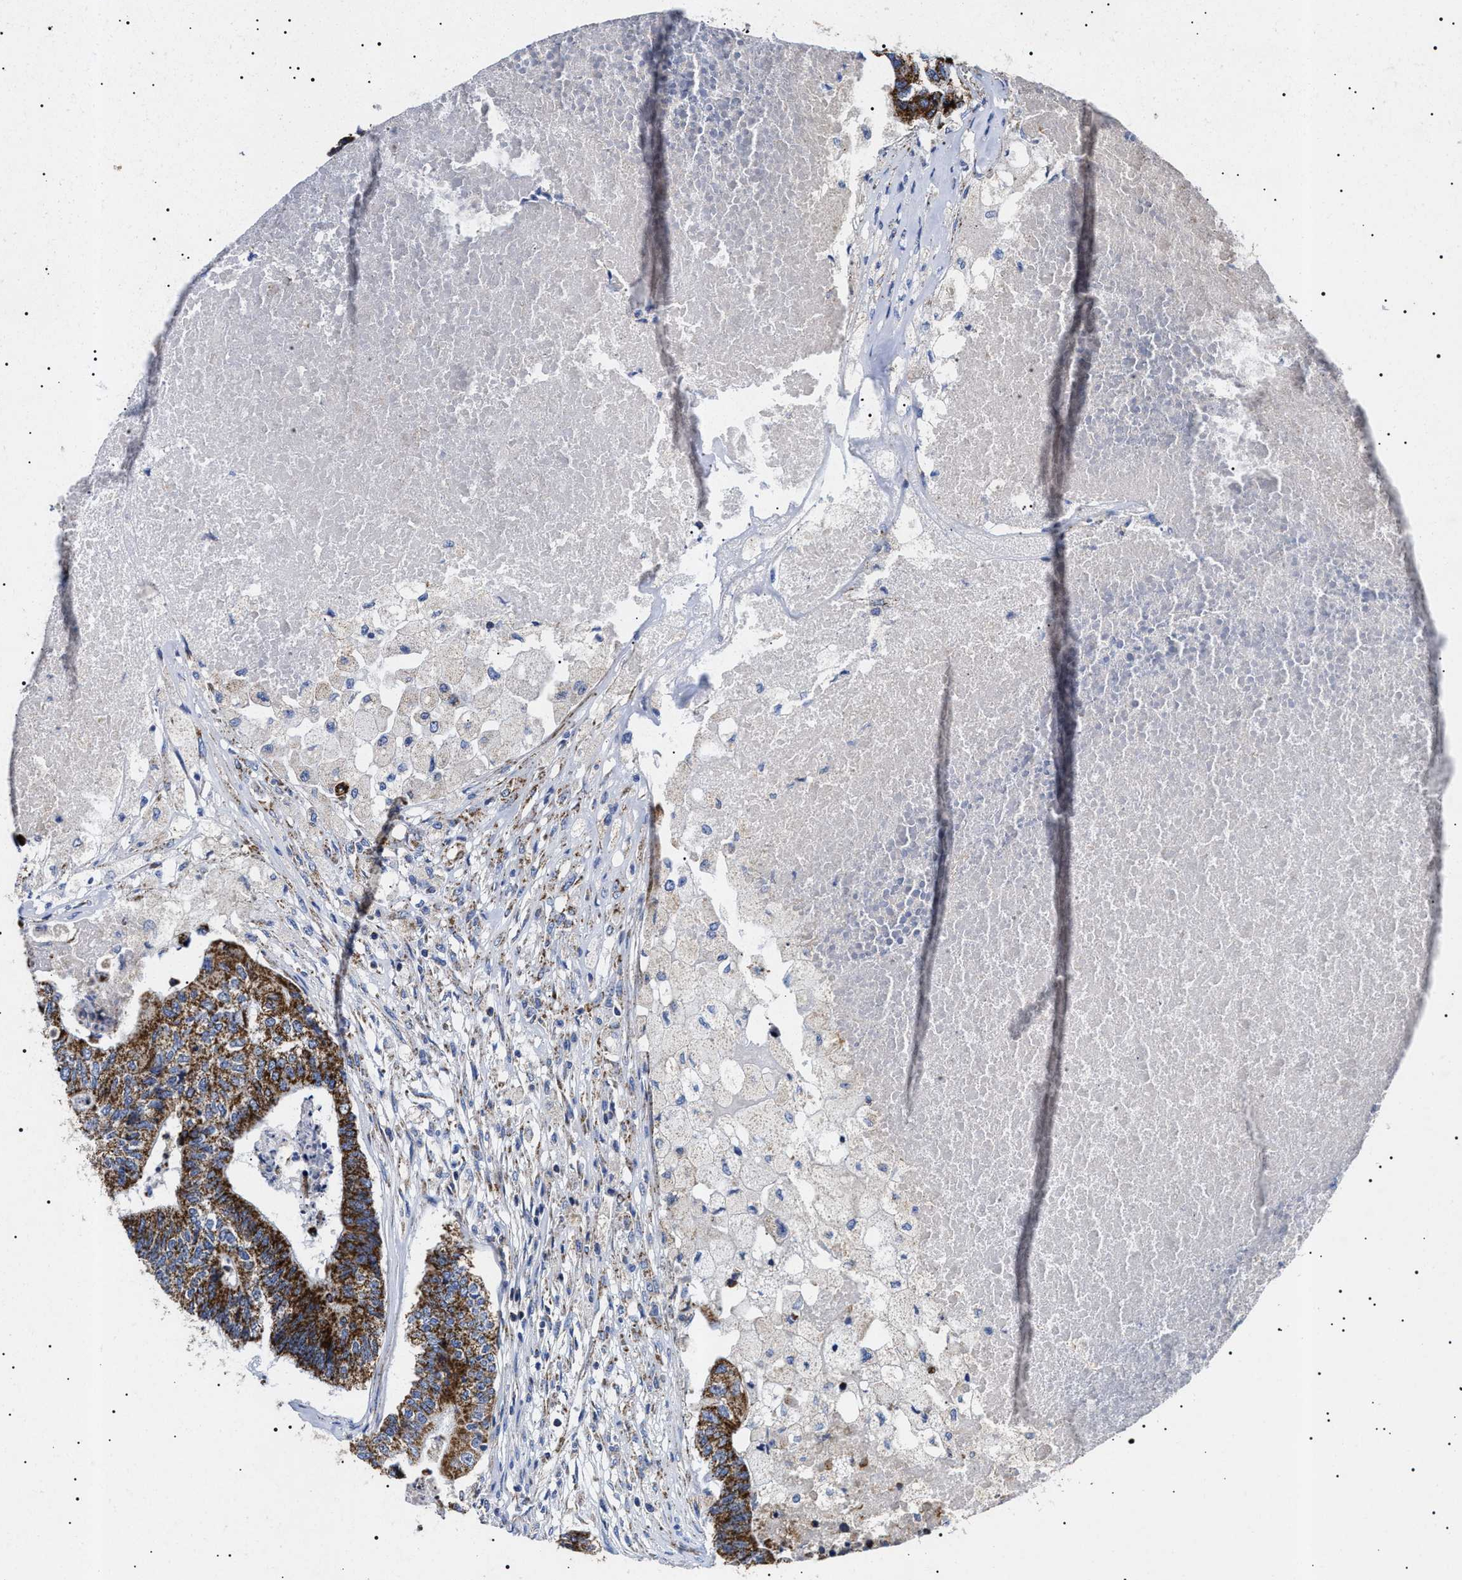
{"staining": {"intensity": "strong", "quantity": ">75%", "location": "cytoplasmic/membranous"}, "tissue": "colorectal cancer", "cell_type": "Tumor cells", "image_type": "cancer", "snomed": [{"axis": "morphology", "description": "Adenocarcinoma, NOS"}, {"axis": "topography", "description": "Colon"}], "caption": "This is an image of immunohistochemistry staining of colorectal cancer (adenocarcinoma), which shows strong expression in the cytoplasmic/membranous of tumor cells.", "gene": "CHRDL2", "patient": {"sex": "female", "age": 67}}